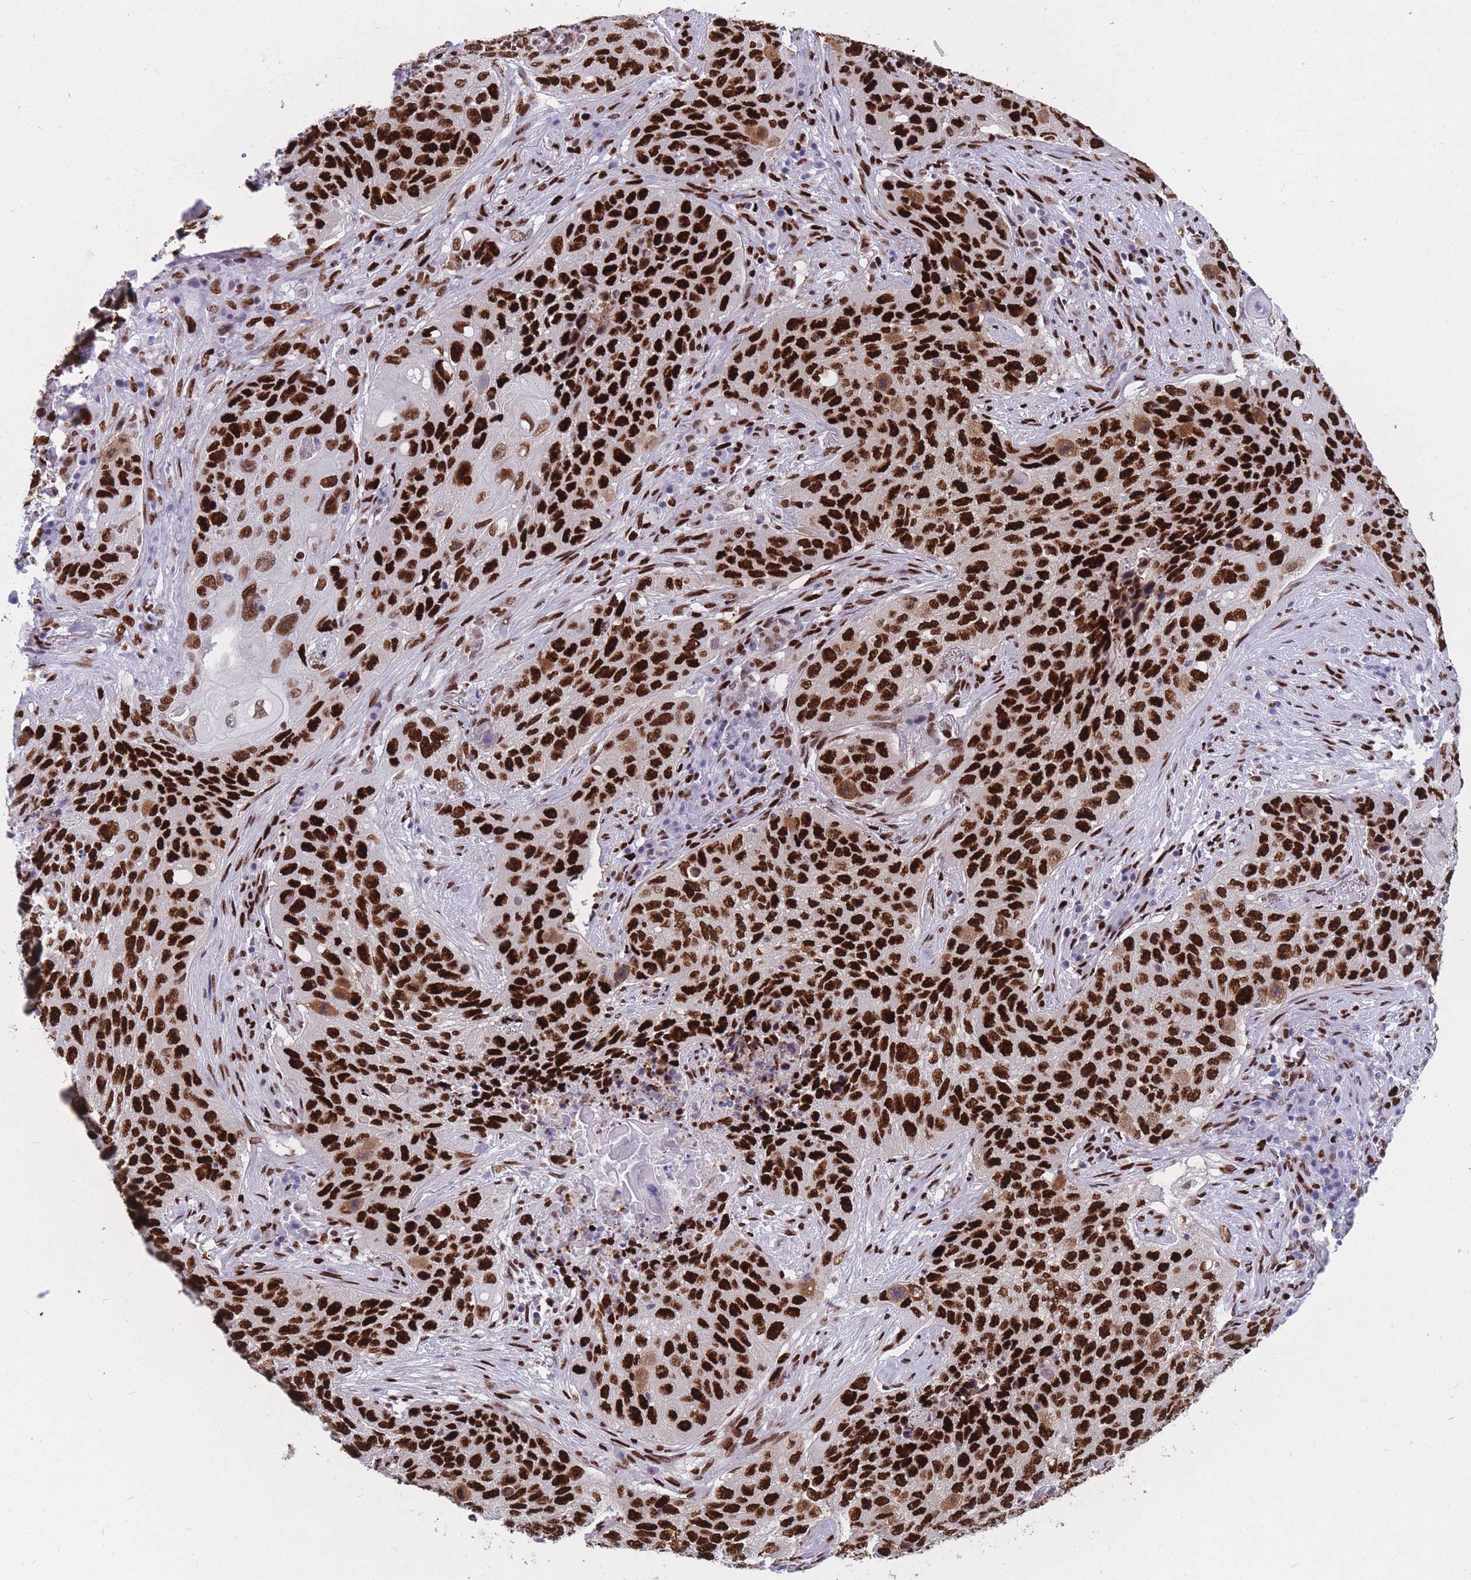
{"staining": {"intensity": "strong", "quantity": ">75%", "location": "nuclear"}, "tissue": "lung cancer", "cell_type": "Tumor cells", "image_type": "cancer", "snomed": [{"axis": "morphology", "description": "Squamous cell carcinoma, NOS"}, {"axis": "topography", "description": "Lung"}], "caption": "Lung squamous cell carcinoma stained with IHC exhibits strong nuclear positivity in approximately >75% of tumor cells. (brown staining indicates protein expression, while blue staining denotes nuclei).", "gene": "NASP", "patient": {"sex": "female", "age": 63}}